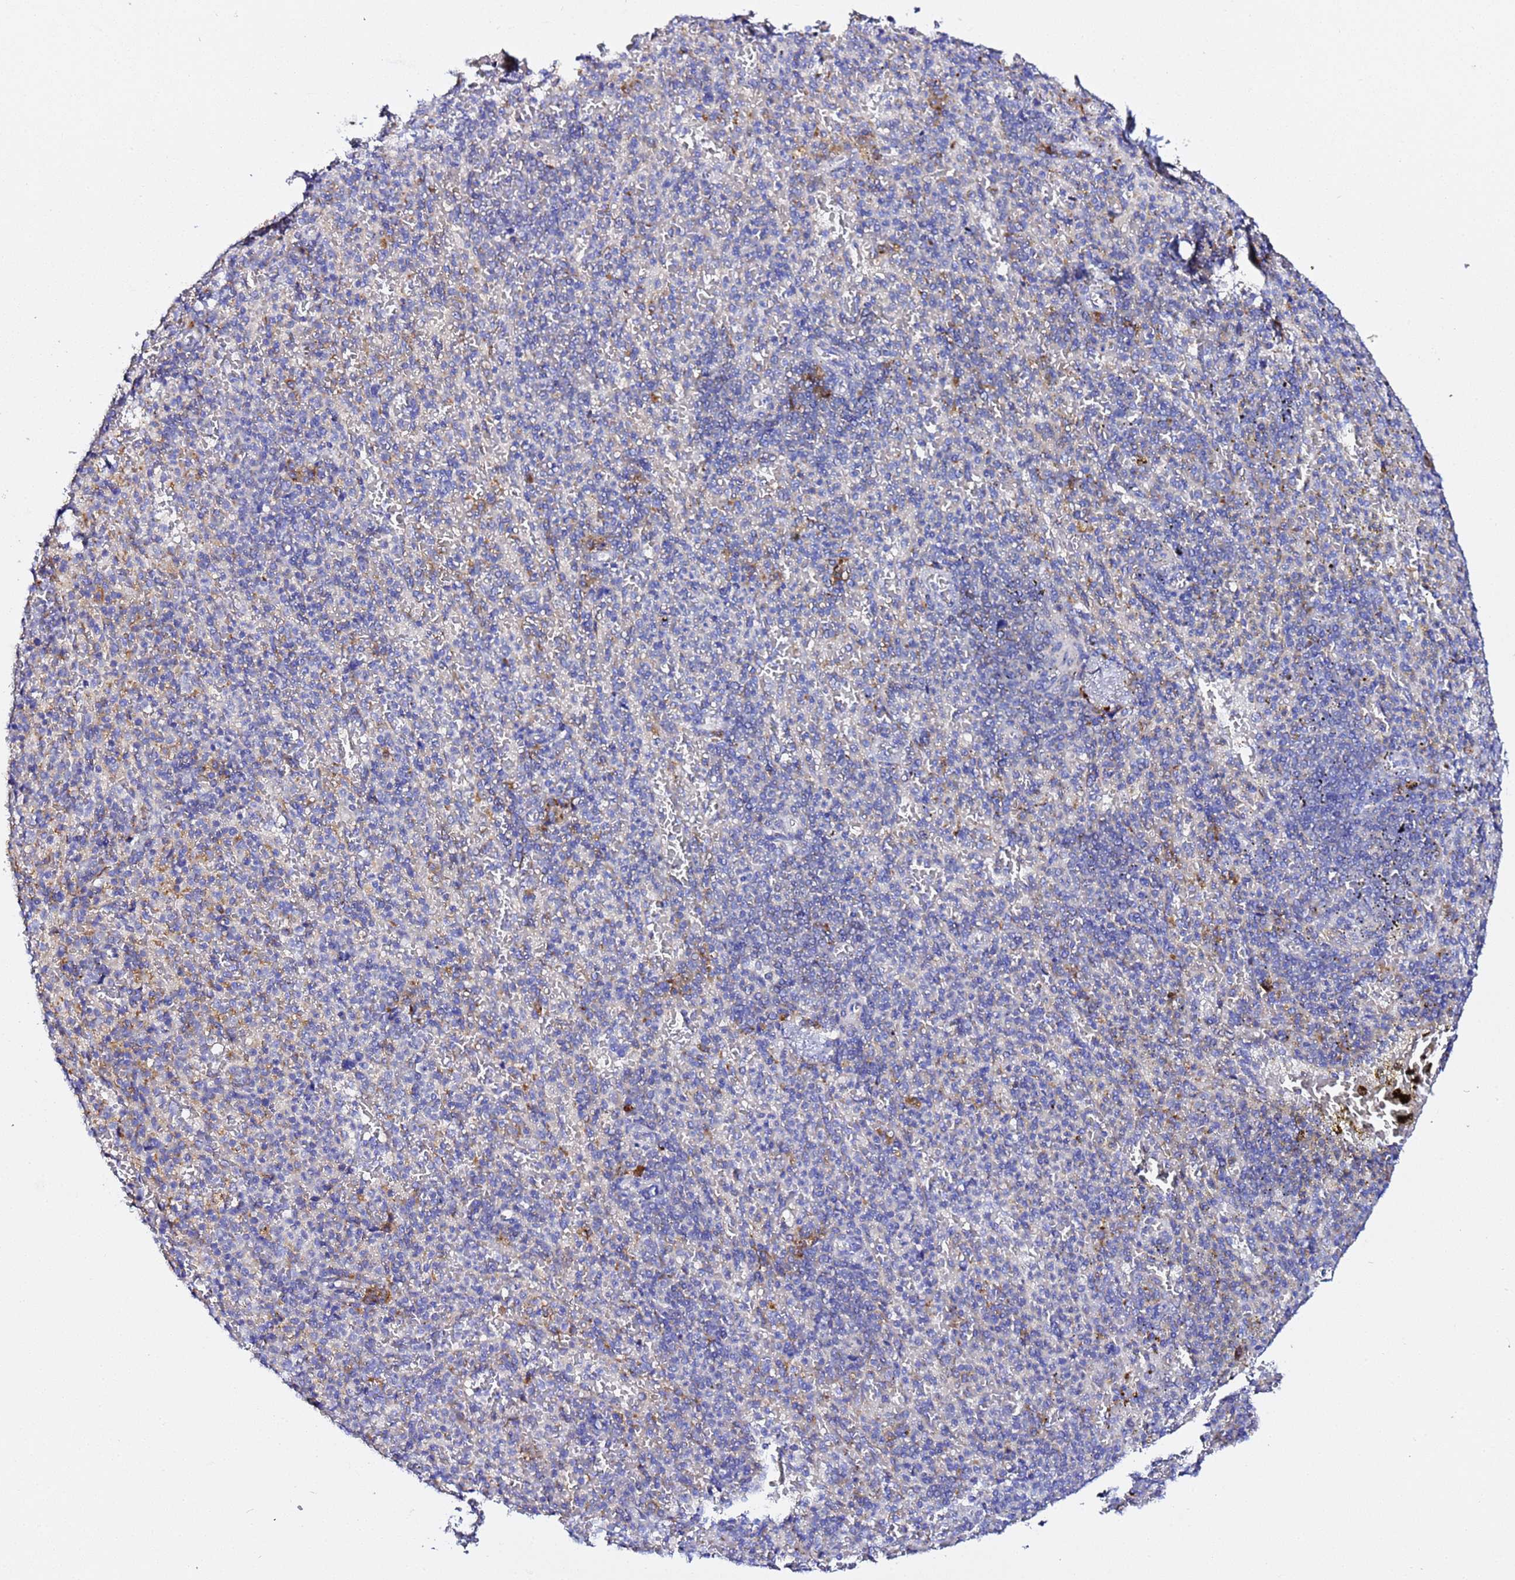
{"staining": {"intensity": "moderate", "quantity": "<25%", "location": "cytoplasmic/membranous"}, "tissue": "spleen", "cell_type": "Cells in red pulp", "image_type": "normal", "snomed": [{"axis": "morphology", "description": "Normal tissue, NOS"}, {"axis": "topography", "description": "Spleen"}], "caption": "A histopathology image of human spleen stained for a protein reveals moderate cytoplasmic/membranous brown staining in cells in red pulp.", "gene": "VTI1B", "patient": {"sex": "female", "age": 74}}